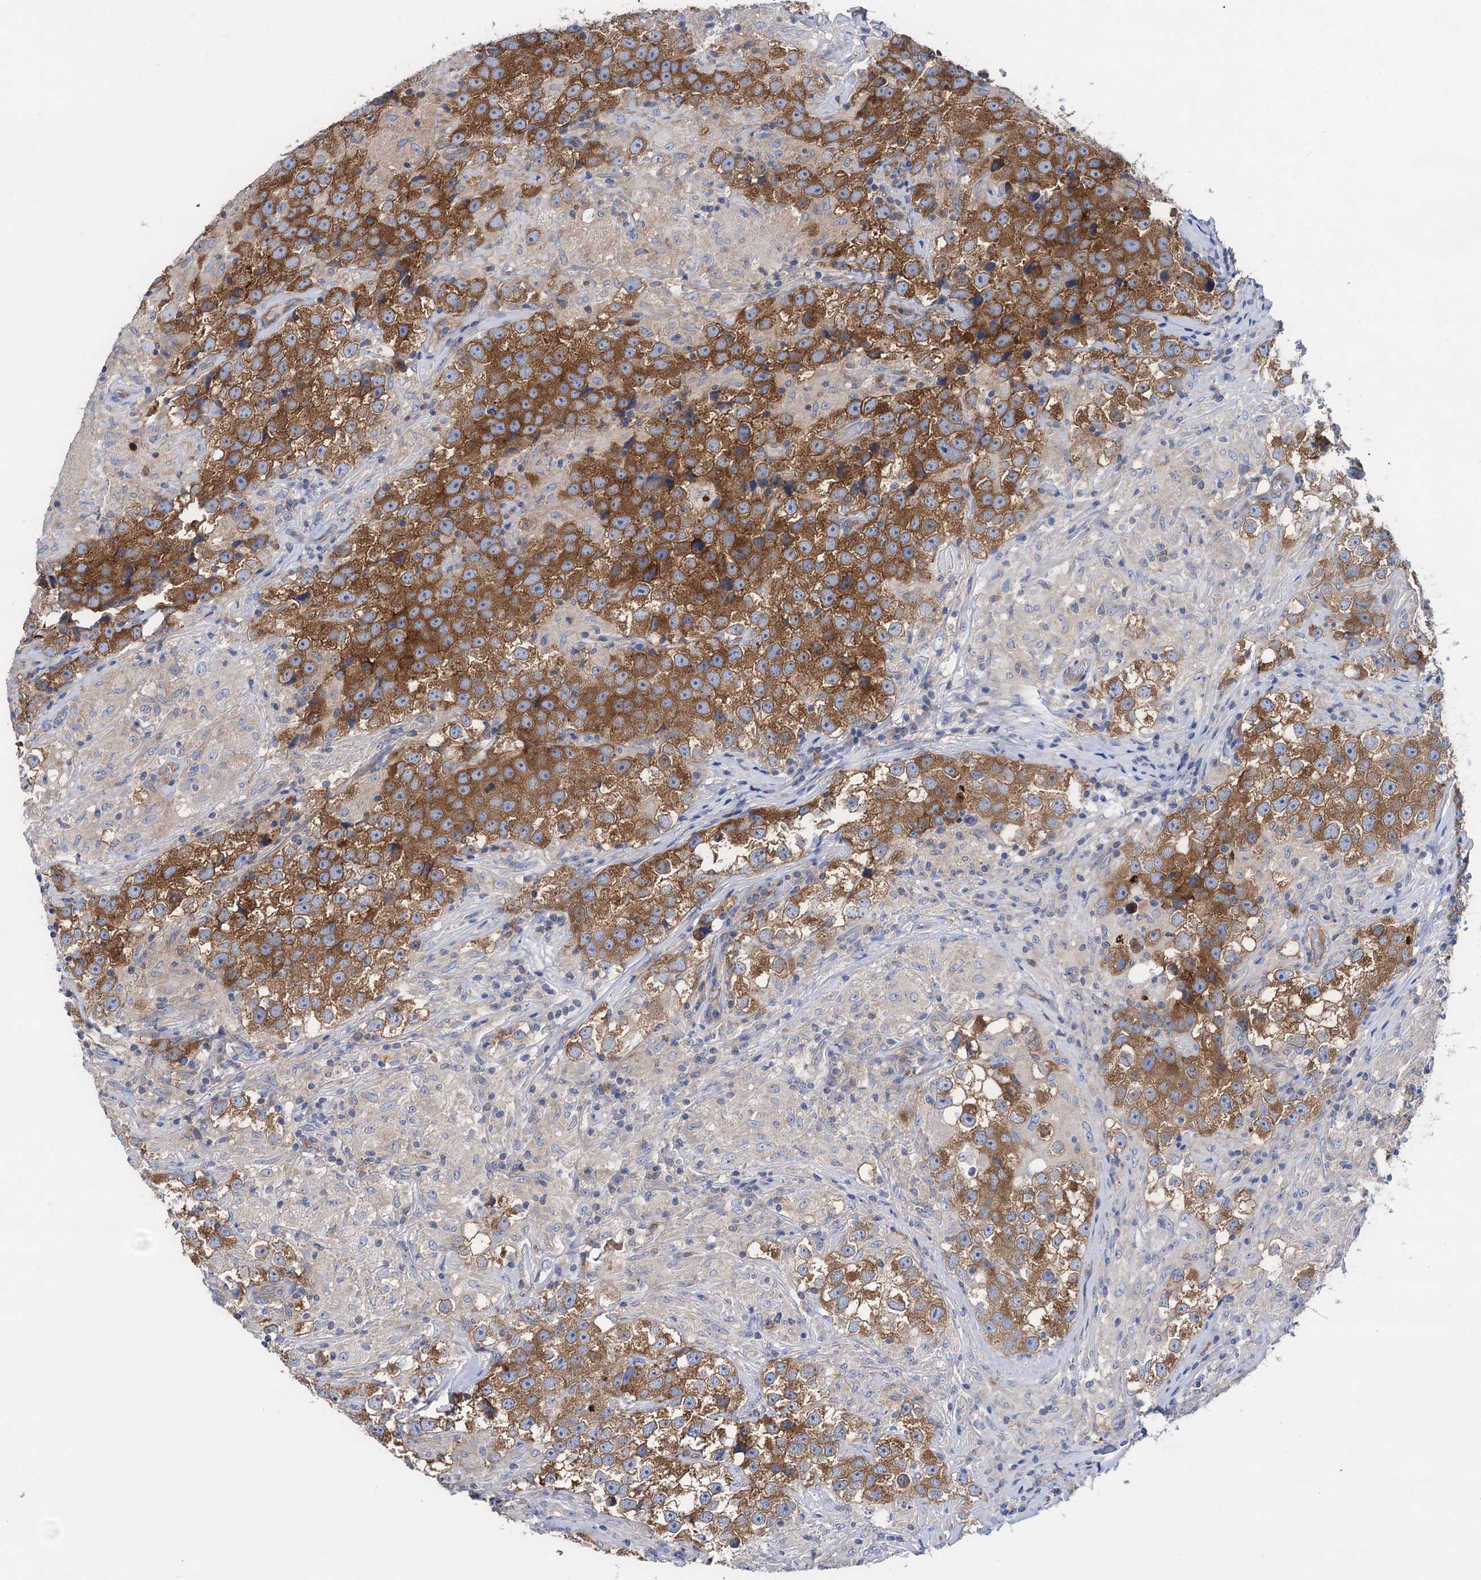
{"staining": {"intensity": "strong", "quantity": ">75%", "location": "cytoplasmic/membranous"}, "tissue": "testis cancer", "cell_type": "Tumor cells", "image_type": "cancer", "snomed": [{"axis": "morphology", "description": "Seminoma, NOS"}, {"axis": "topography", "description": "Testis"}], "caption": "A high-resolution photomicrograph shows immunohistochemistry (IHC) staining of testis cancer (seminoma), which displays strong cytoplasmic/membranous positivity in approximately >75% of tumor cells.", "gene": "ZNRD2", "patient": {"sex": "male", "age": 46}}